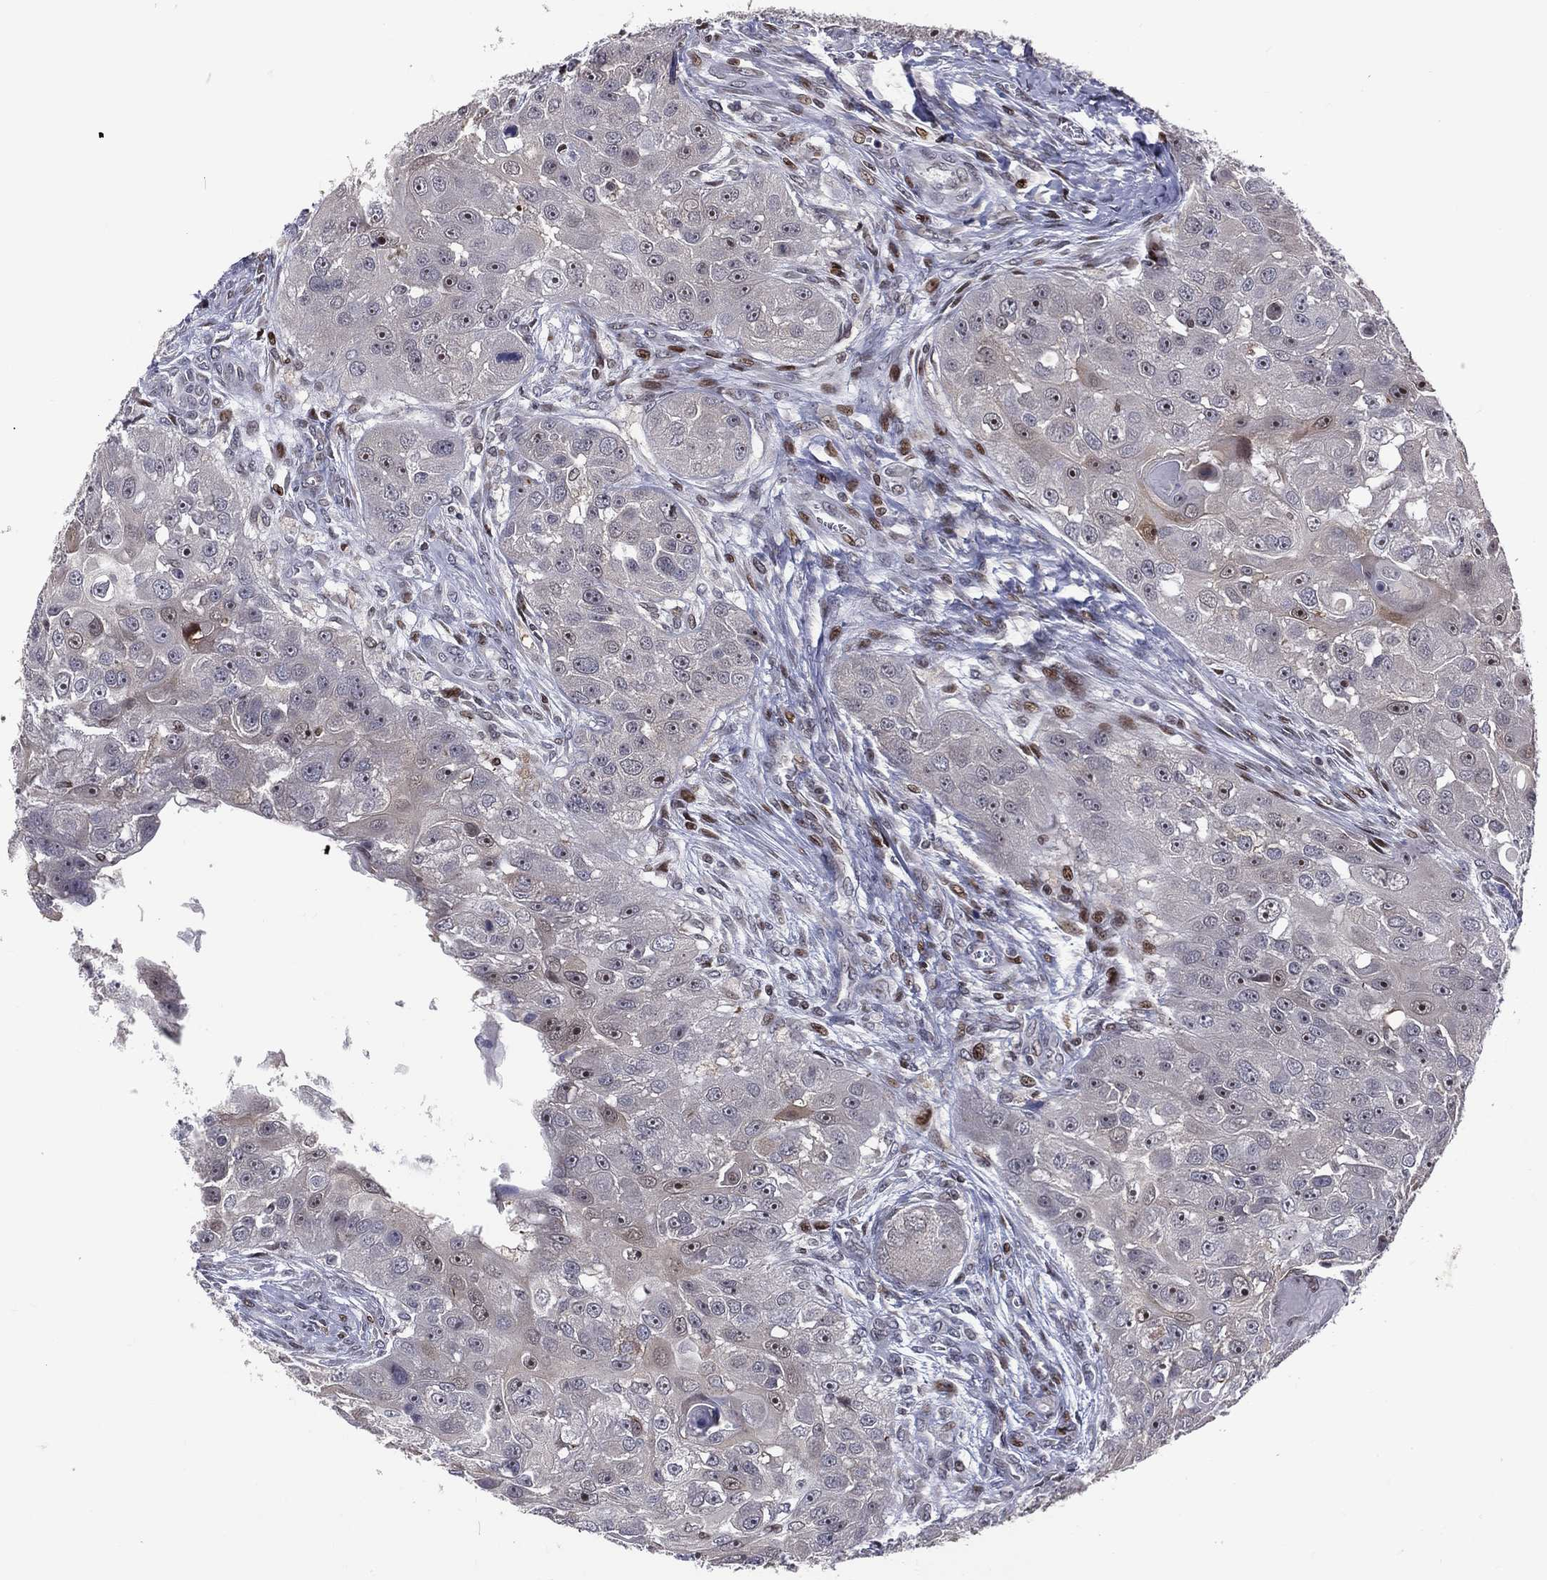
{"staining": {"intensity": "weak", "quantity": "<25%", "location": "cytoplasmic/membranous"}, "tissue": "head and neck cancer", "cell_type": "Tumor cells", "image_type": "cancer", "snomed": [{"axis": "morphology", "description": "Normal tissue, NOS"}, {"axis": "morphology", "description": "Squamous cell carcinoma, NOS"}, {"axis": "topography", "description": "Skeletal muscle"}, {"axis": "topography", "description": "Head-Neck"}], "caption": "Tumor cells are negative for brown protein staining in squamous cell carcinoma (head and neck). Brightfield microscopy of immunohistochemistry stained with DAB (3,3'-diaminobenzidine) (brown) and hematoxylin (blue), captured at high magnification.", "gene": "DBF4B", "patient": {"sex": "male", "age": 51}}